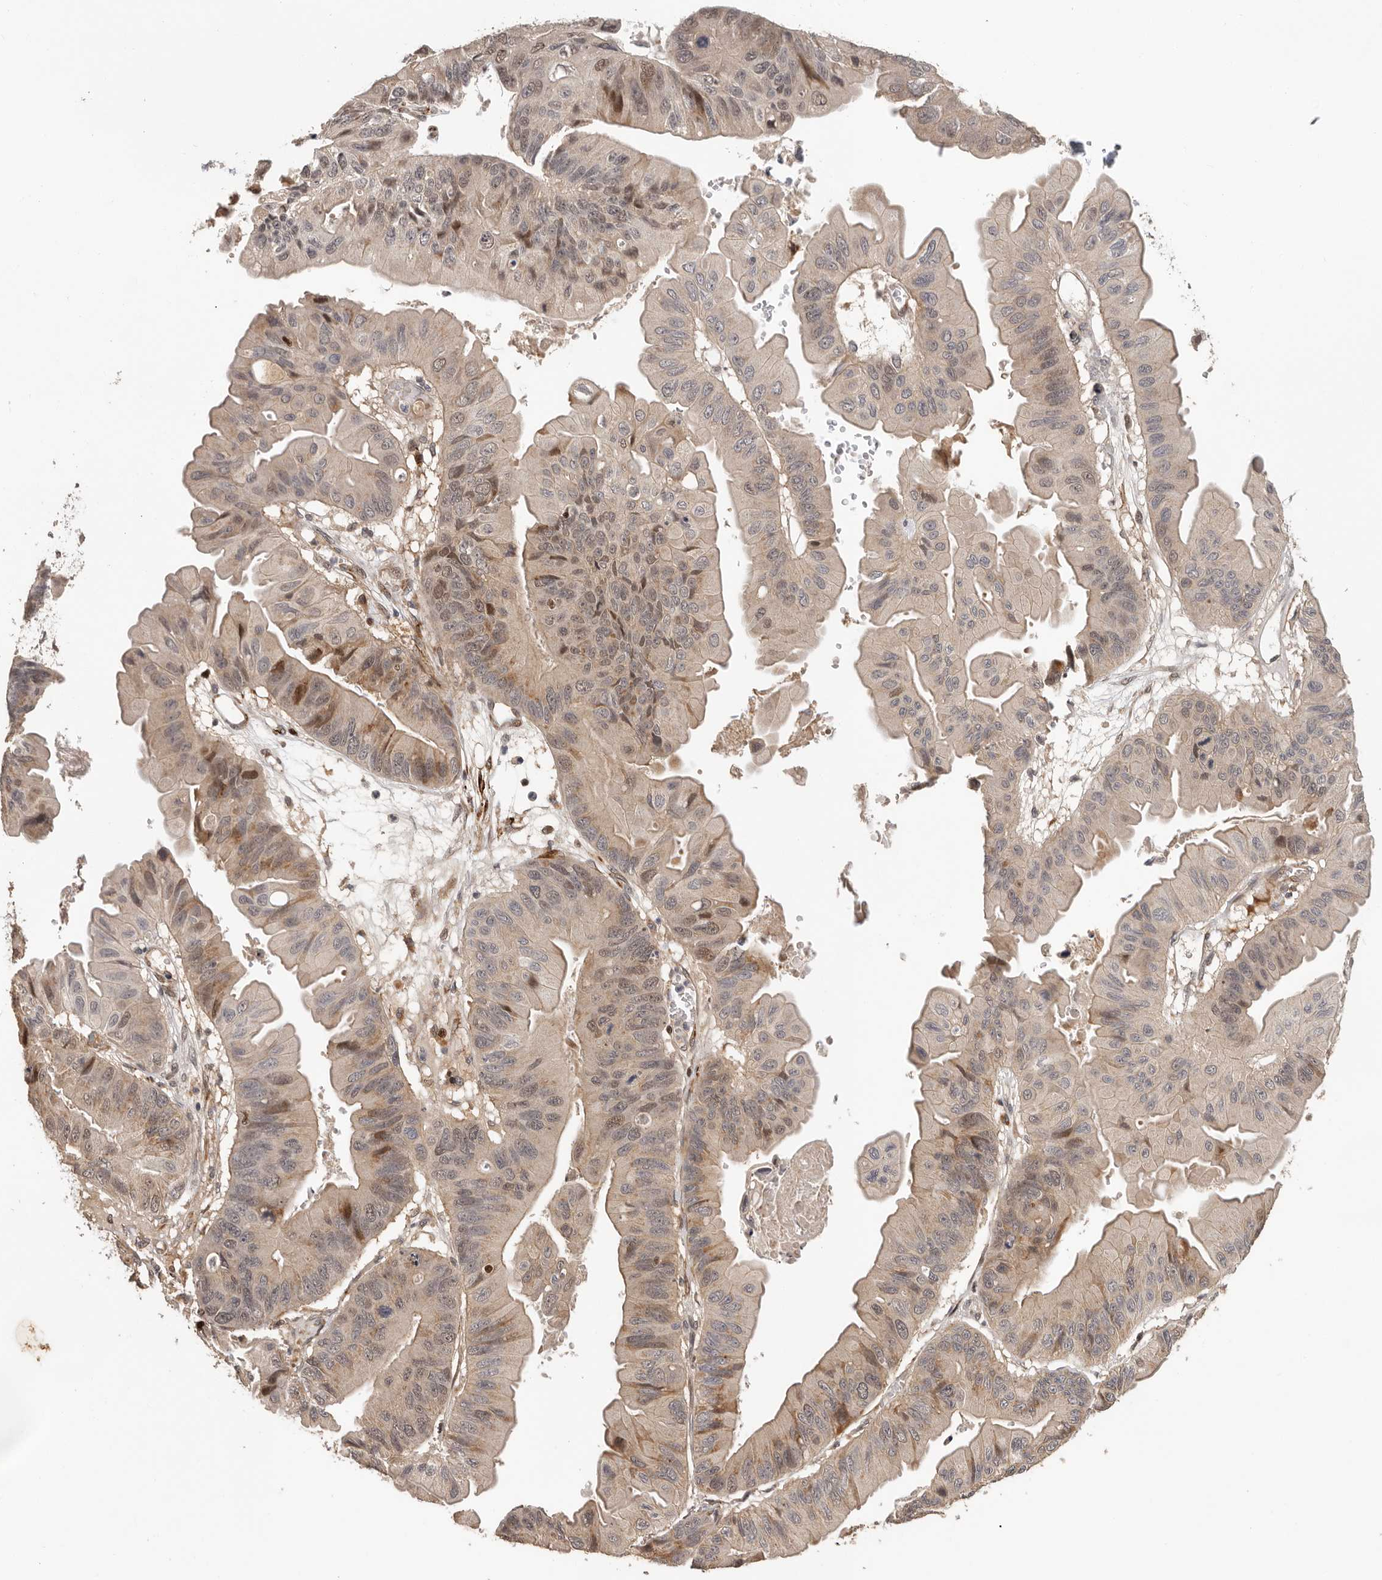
{"staining": {"intensity": "moderate", "quantity": "25%-75%", "location": "cytoplasmic/membranous,nuclear"}, "tissue": "ovarian cancer", "cell_type": "Tumor cells", "image_type": "cancer", "snomed": [{"axis": "morphology", "description": "Cystadenocarcinoma, mucinous, NOS"}, {"axis": "topography", "description": "Ovary"}], "caption": "Ovarian mucinous cystadenocarcinoma stained for a protein shows moderate cytoplasmic/membranous and nuclear positivity in tumor cells.", "gene": "HENMT1", "patient": {"sex": "female", "age": 61}}